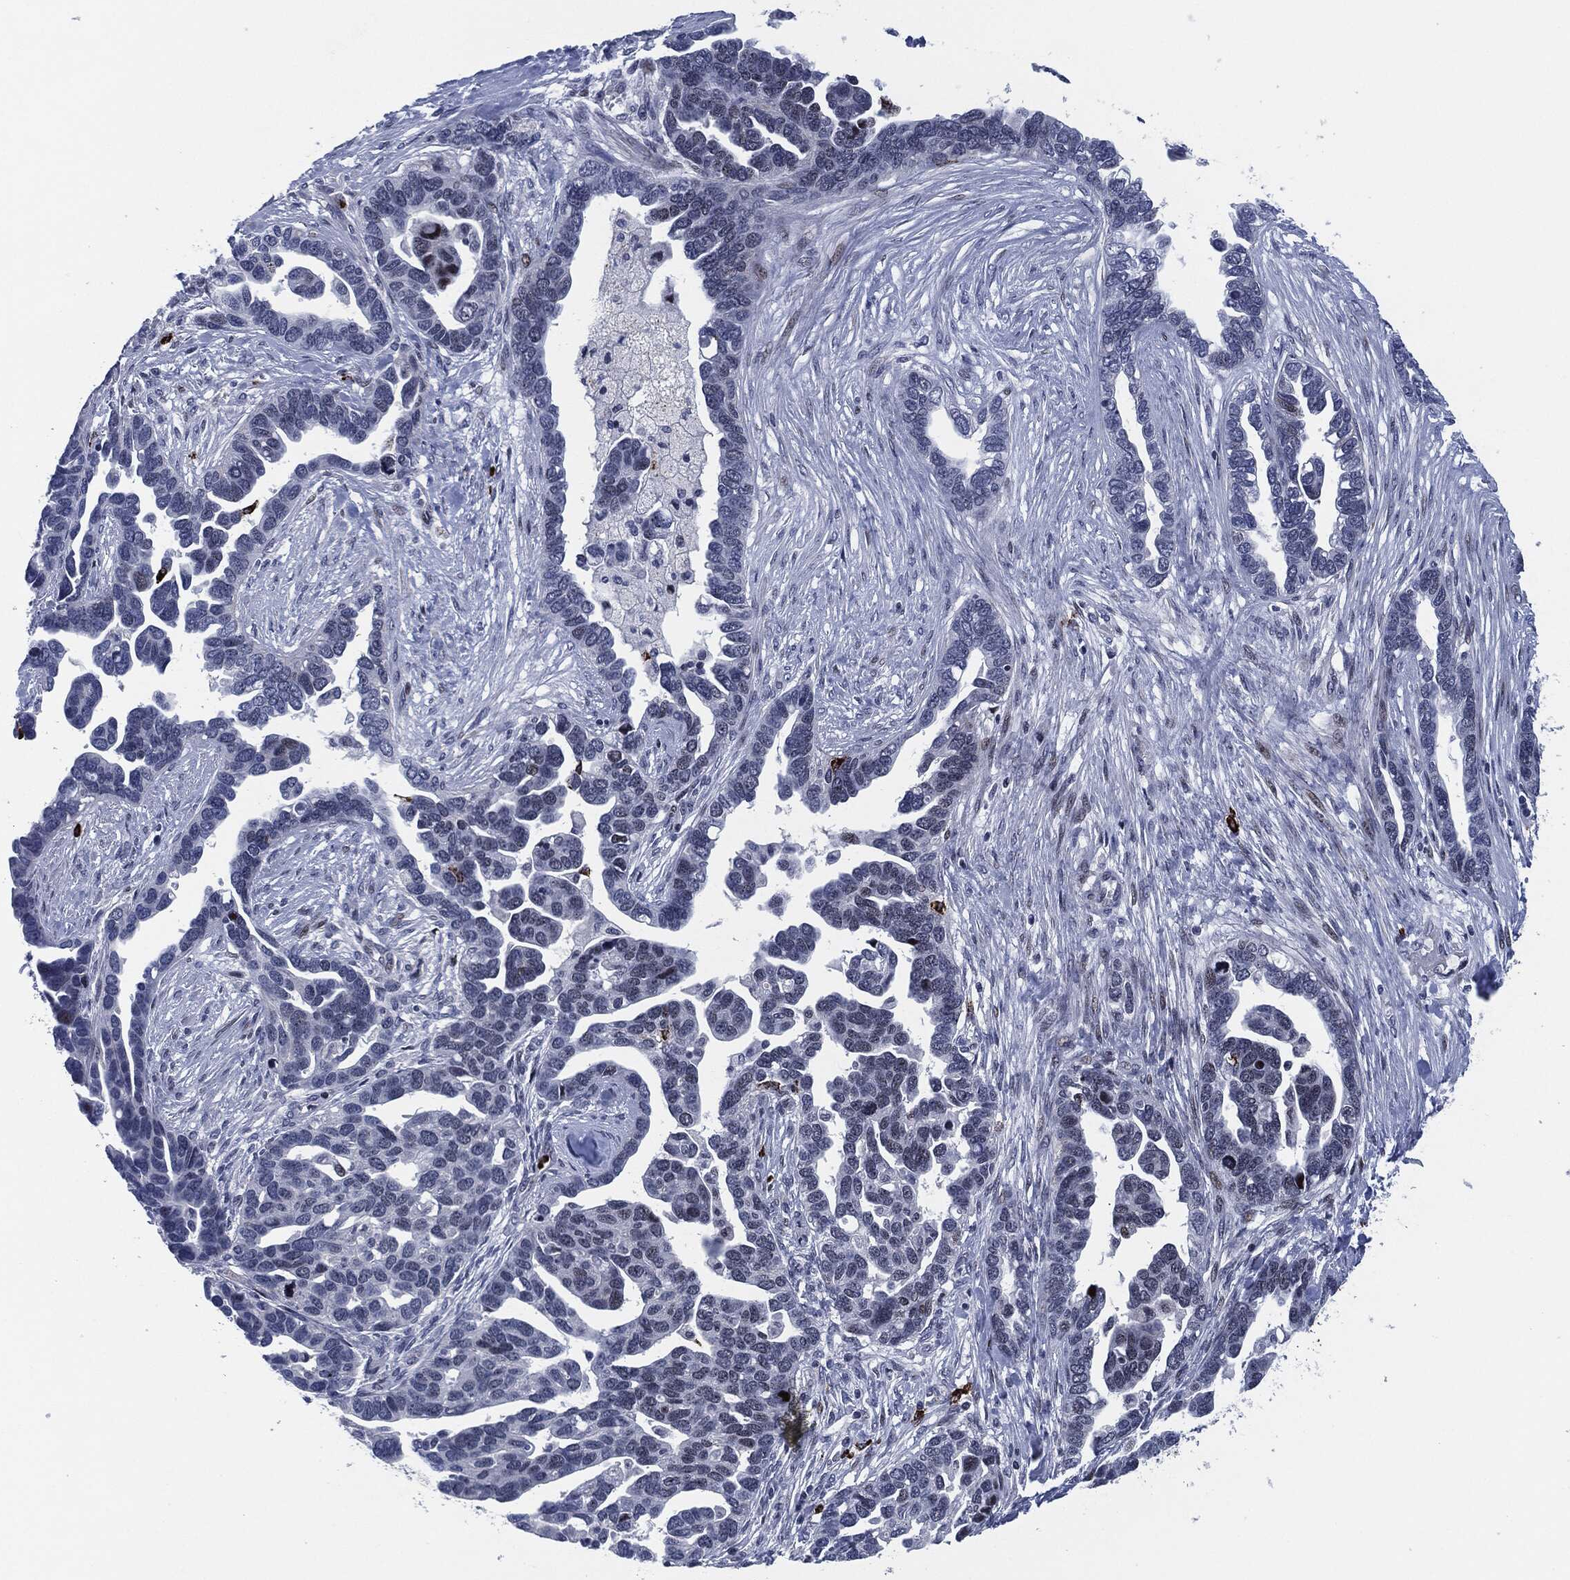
{"staining": {"intensity": "negative", "quantity": "none", "location": "none"}, "tissue": "ovarian cancer", "cell_type": "Tumor cells", "image_type": "cancer", "snomed": [{"axis": "morphology", "description": "Cystadenocarcinoma, serous, NOS"}, {"axis": "topography", "description": "Ovary"}], "caption": "Tumor cells show no significant protein positivity in serous cystadenocarcinoma (ovarian).", "gene": "MPO", "patient": {"sex": "female", "age": 54}}